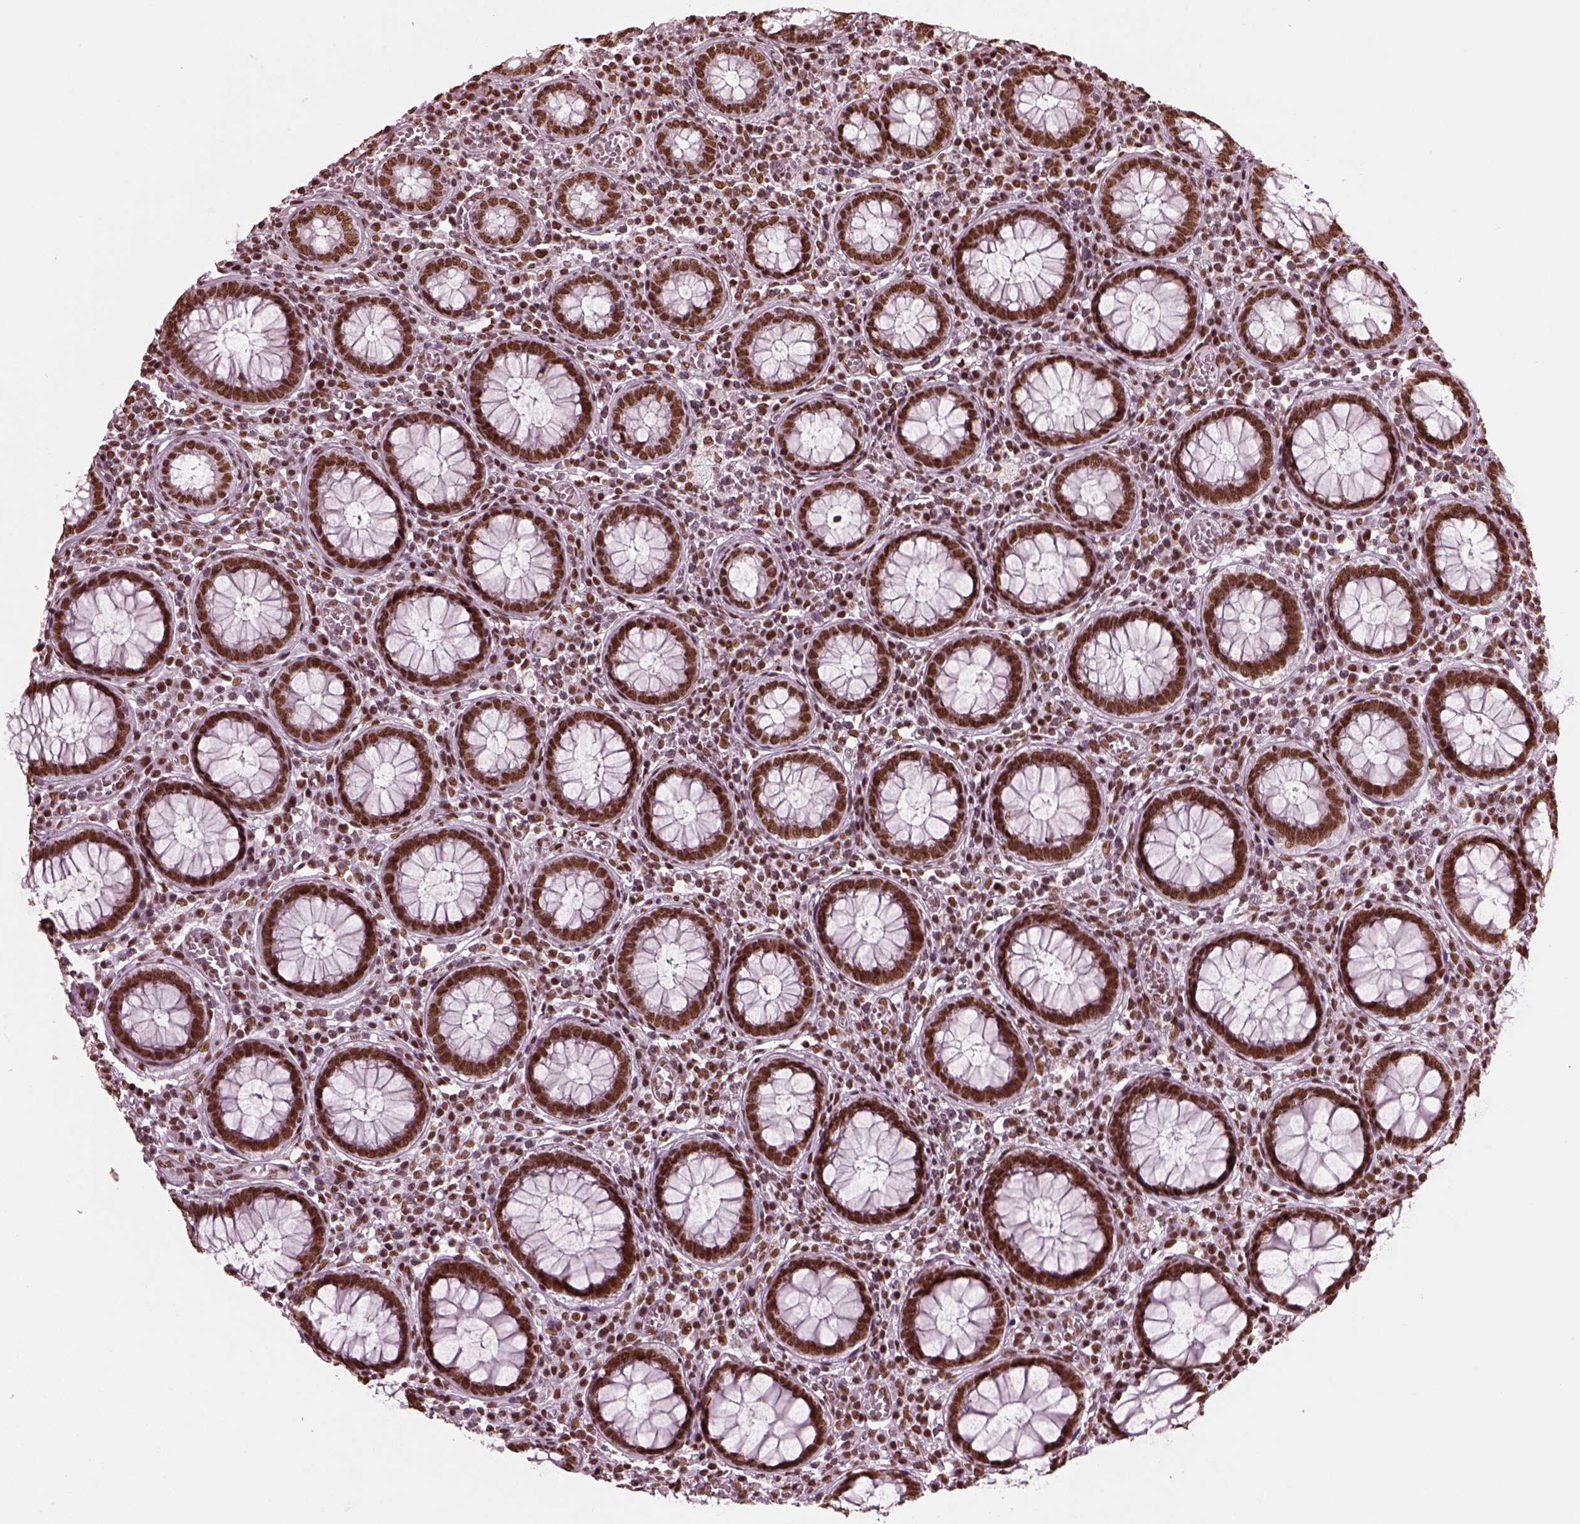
{"staining": {"intensity": "strong", "quantity": ">75%", "location": "nuclear"}, "tissue": "colorectal cancer", "cell_type": "Tumor cells", "image_type": "cancer", "snomed": [{"axis": "morphology", "description": "Normal tissue, NOS"}, {"axis": "morphology", "description": "Adenocarcinoma, NOS"}, {"axis": "topography", "description": "Colon"}], "caption": "Human colorectal cancer stained with a brown dye demonstrates strong nuclear positive expression in about >75% of tumor cells.", "gene": "CBFA2T3", "patient": {"sex": "male", "age": 65}}